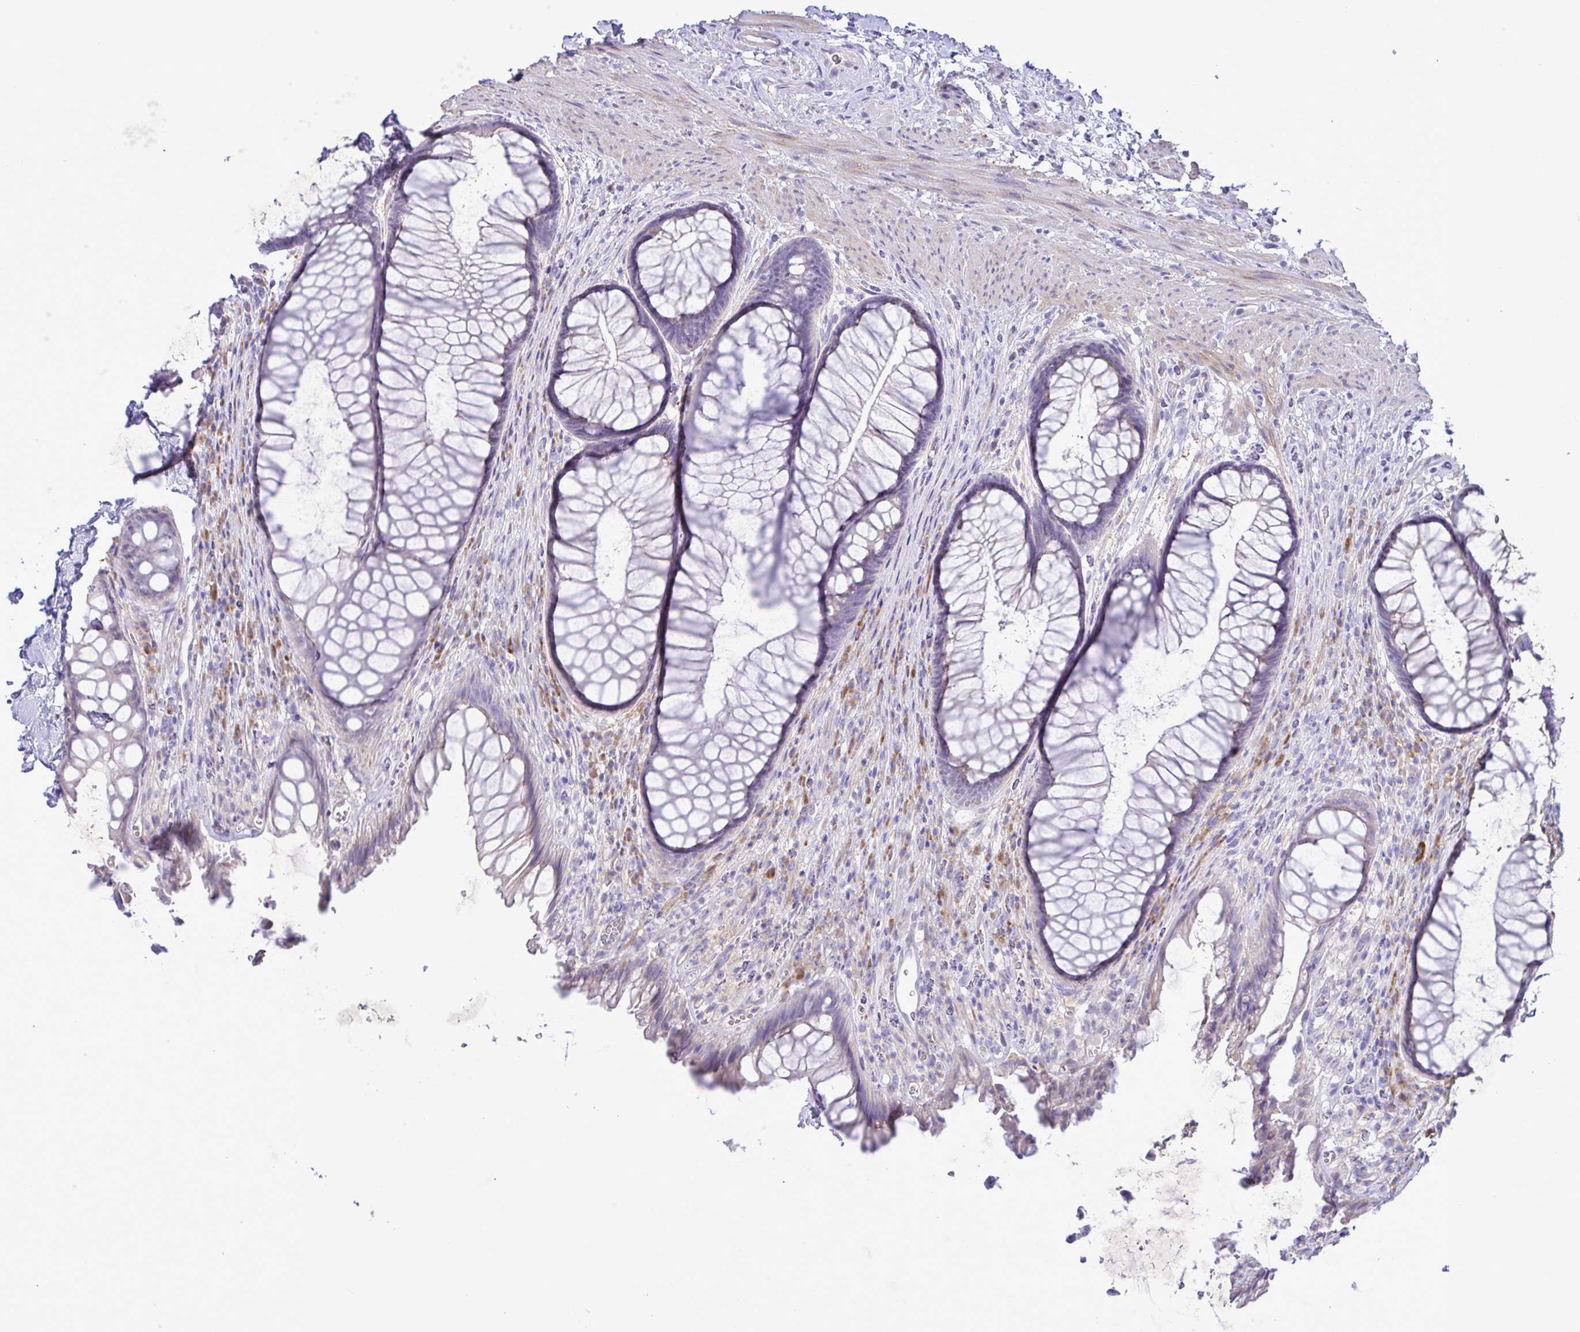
{"staining": {"intensity": "negative", "quantity": "none", "location": "none"}, "tissue": "rectum", "cell_type": "Glandular cells", "image_type": "normal", "snomed": [{"axis": "morphology", "description": "Normal tissue, NOS"}, {"axis": "topography", "description": "Rectum"}], "caption": "Immunohistochemistry (IHC) micrograph of normal rectum: rectum stained with DAB displays no significant protein expression in glandular cells. Brightfield microscopy of IHC stained with DAB (3,3'-diaminobenzidine) (brown) and hematoxylin (blue), captured at high magnification.", "gene": "FAM86B1", "patient": {"sex": "male", "age": 53}}